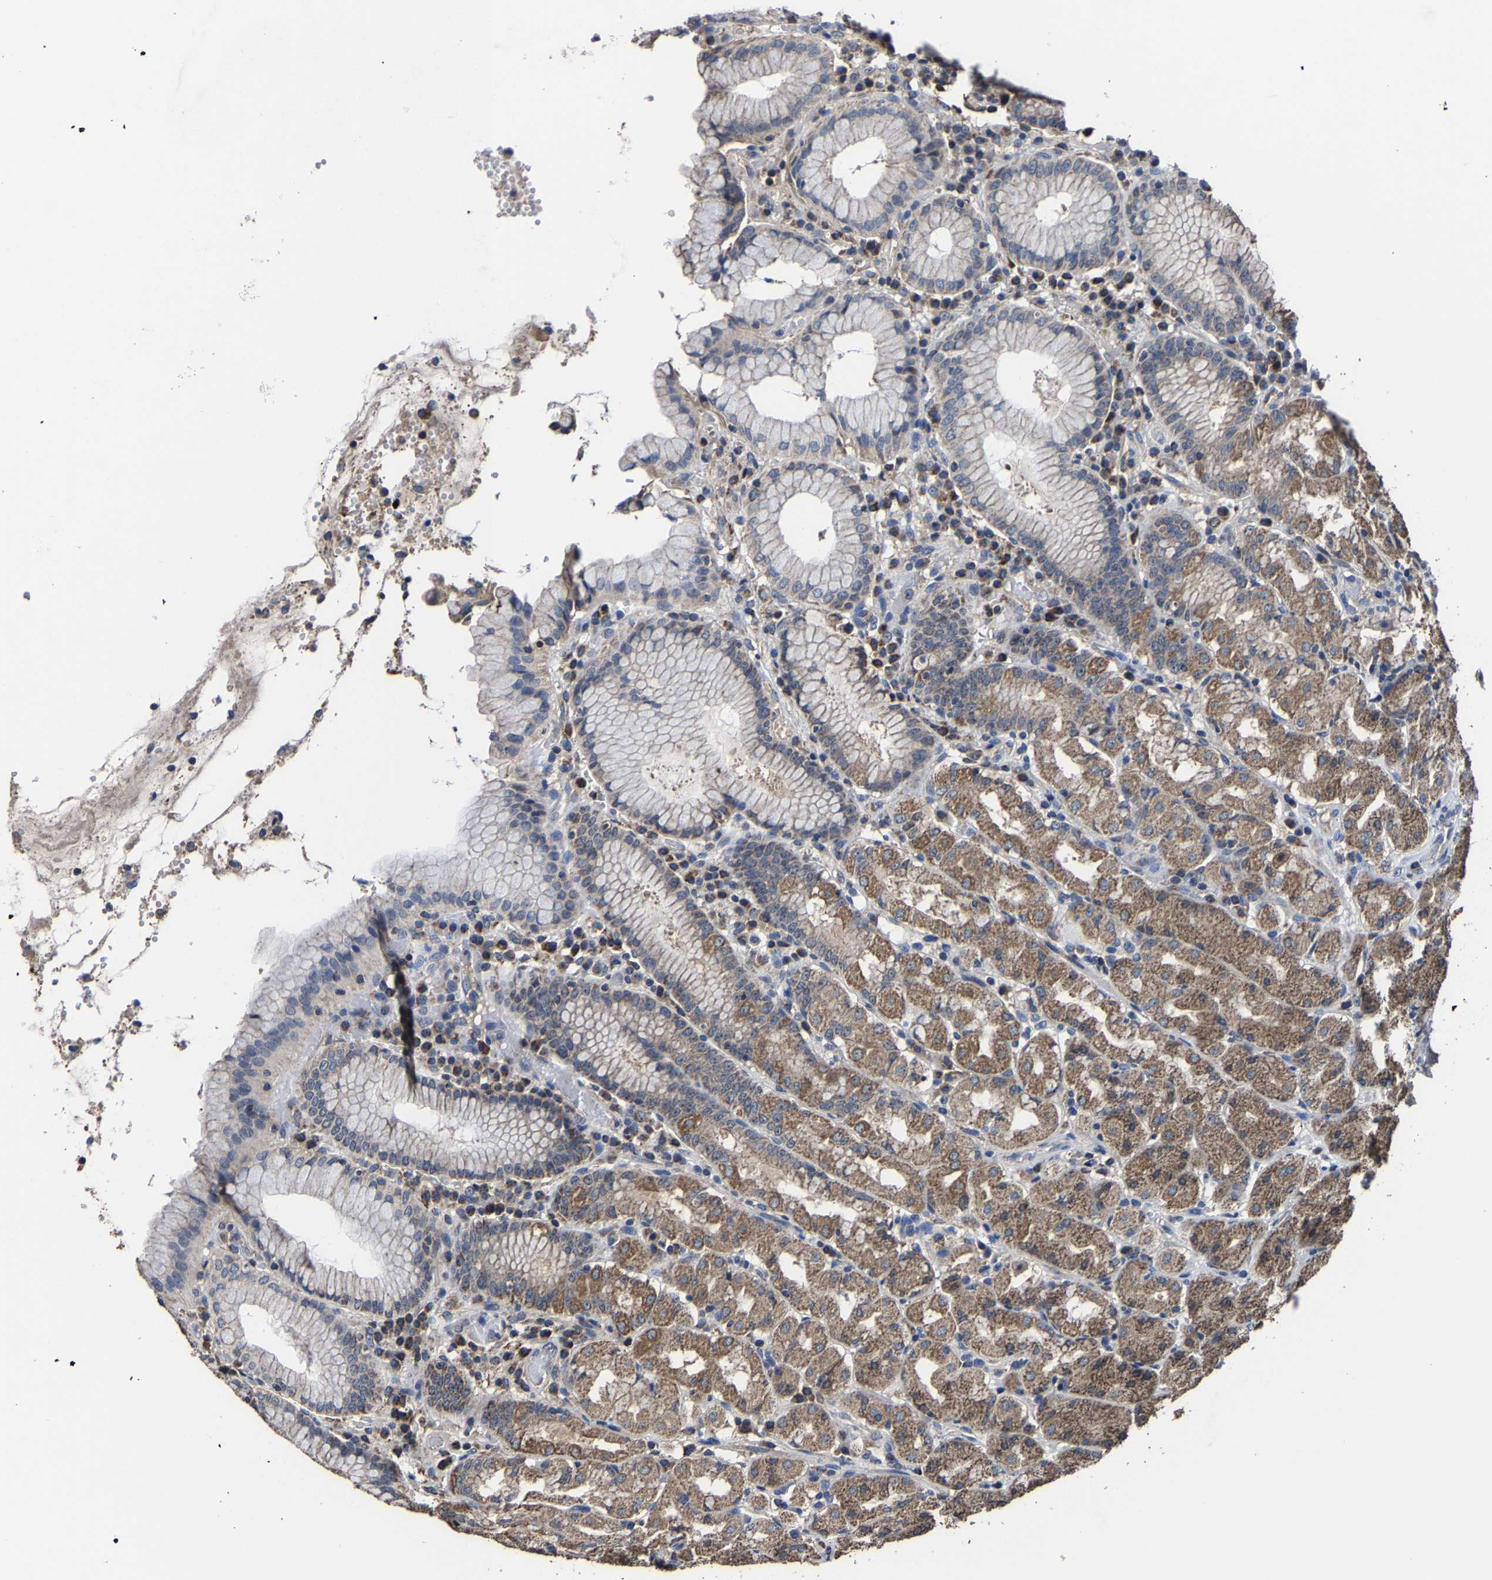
{"staining": {"intensity": "moderate", "quantity": "25%-75%", "location": "cytoplasmic/membranous"}, "tissue": "stomach", "cell_type": "Glandular cells", "image_type": "normal", "snomed": [{"axis": "morphology", "description": "Normal tissue, NOS"}, {"axis": "topography", "description": "Stomach"}, {"axis": "topography", "description": "Stomach, lower"}], "caption": "The histopathology image shows immunohistochemical staining of benign stomach. There is moderate cytoplasmic/membranous positivity is seen in about 25%-75% of glandular cells.", "gene": "ZCCHC7", "patient": {"sex": "female", "age": 56}}